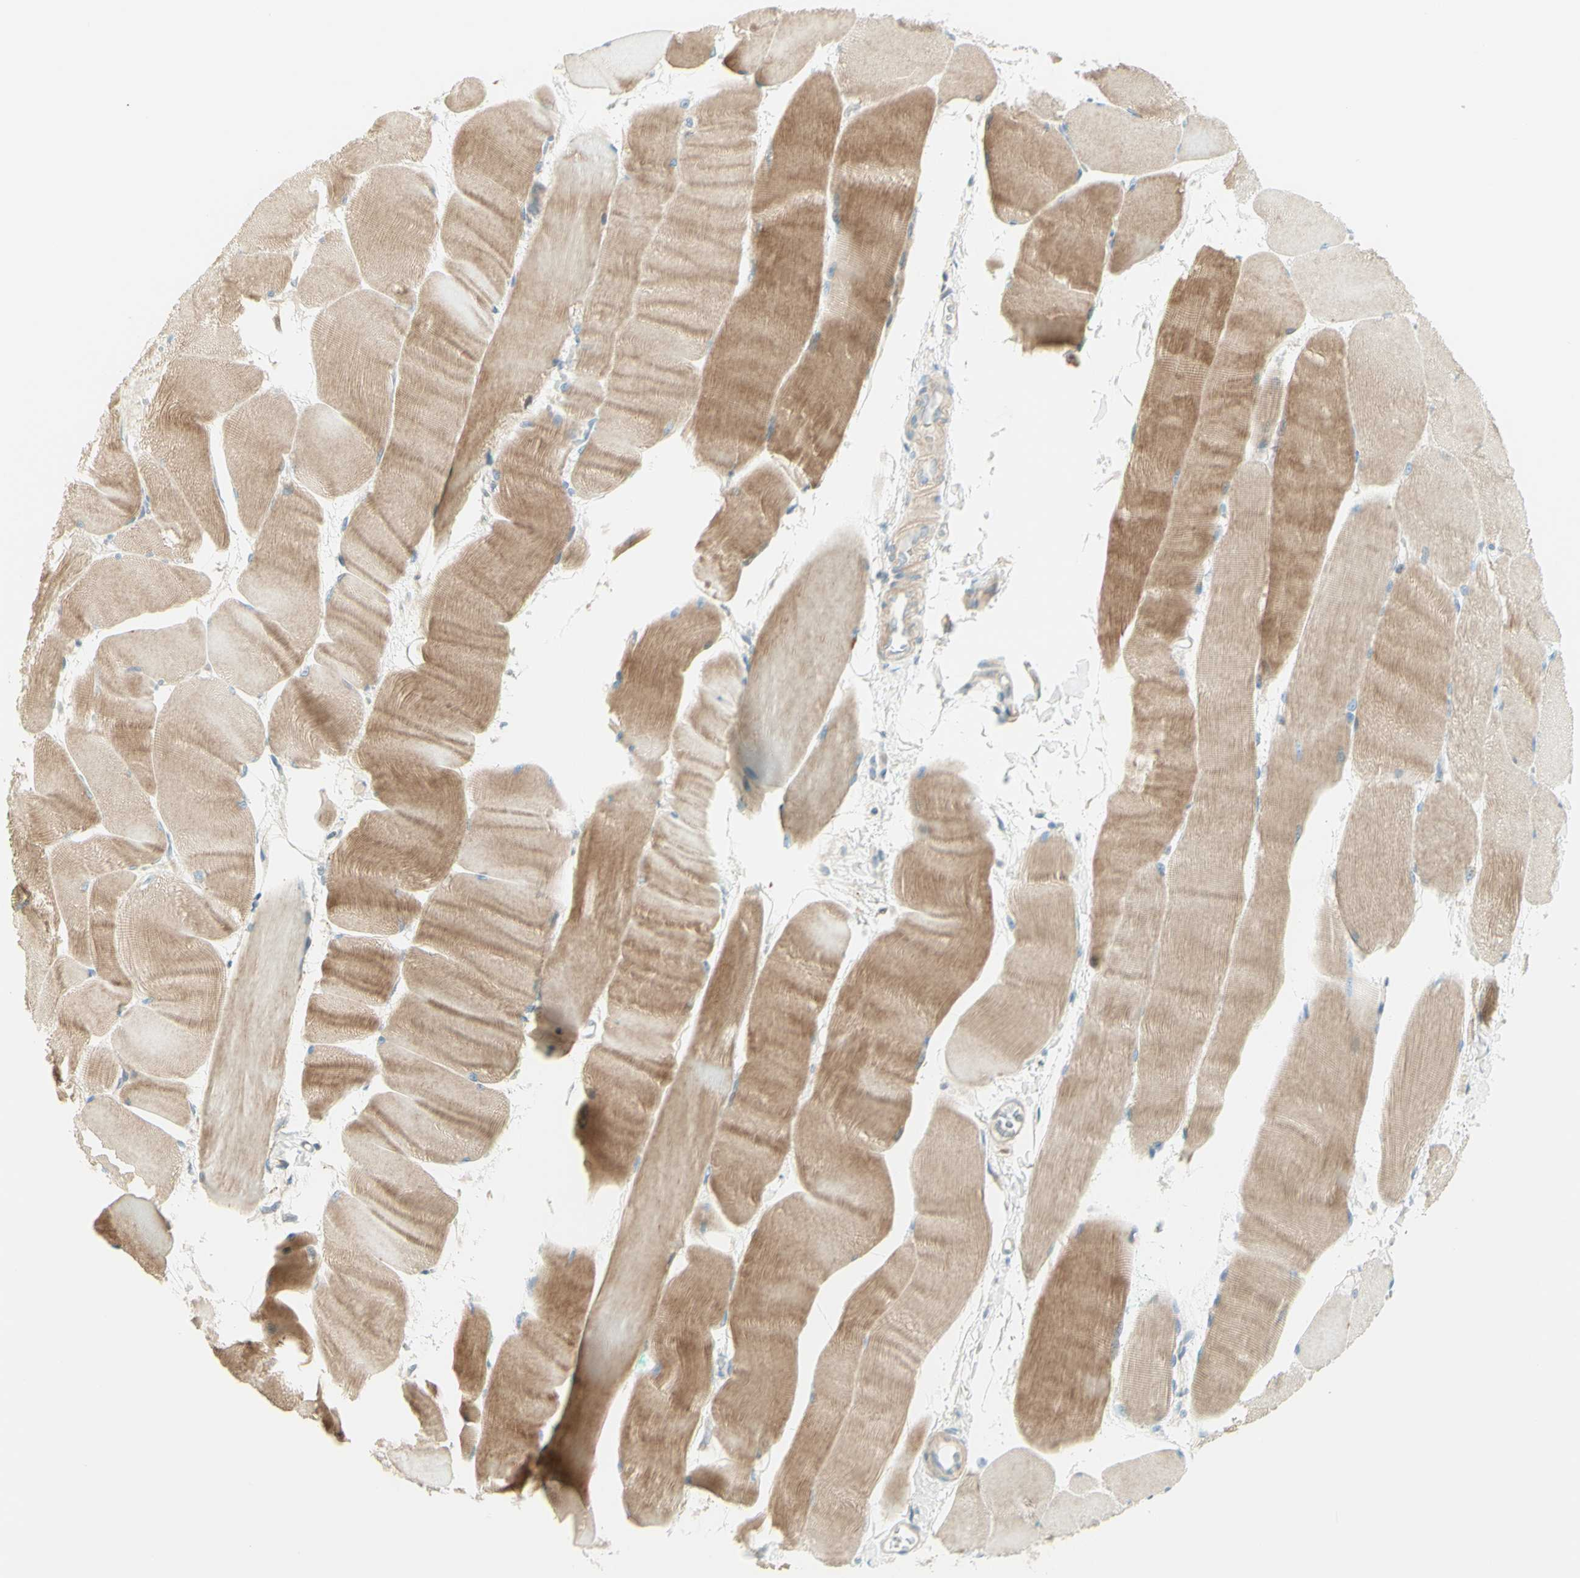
{"staining": {"intensity": "moderate", "quantity": ">75%", "location": "cytoplasmic/membranous"}, "tissue": "skeletal muscle", "cell_type": "Myocytes", "image_type": "normal", "snomed": [{"axis": "morphology", "description": "Normal tissue, NOS"}, {"axis": "morphology", "description": "Squamous cell carcinoma, NOS"}, {"axis": "topography", "description": "Skeletal muscle"}], "caption": "High-power microscopy captured an IHC micrograph of normal skeletal muscle, revealing moderate cytoplasmic/membranous positivity in approximately >75% of myocytes.", "gene": "PROM1", "patient": {"sex": "male", "age": 51}}